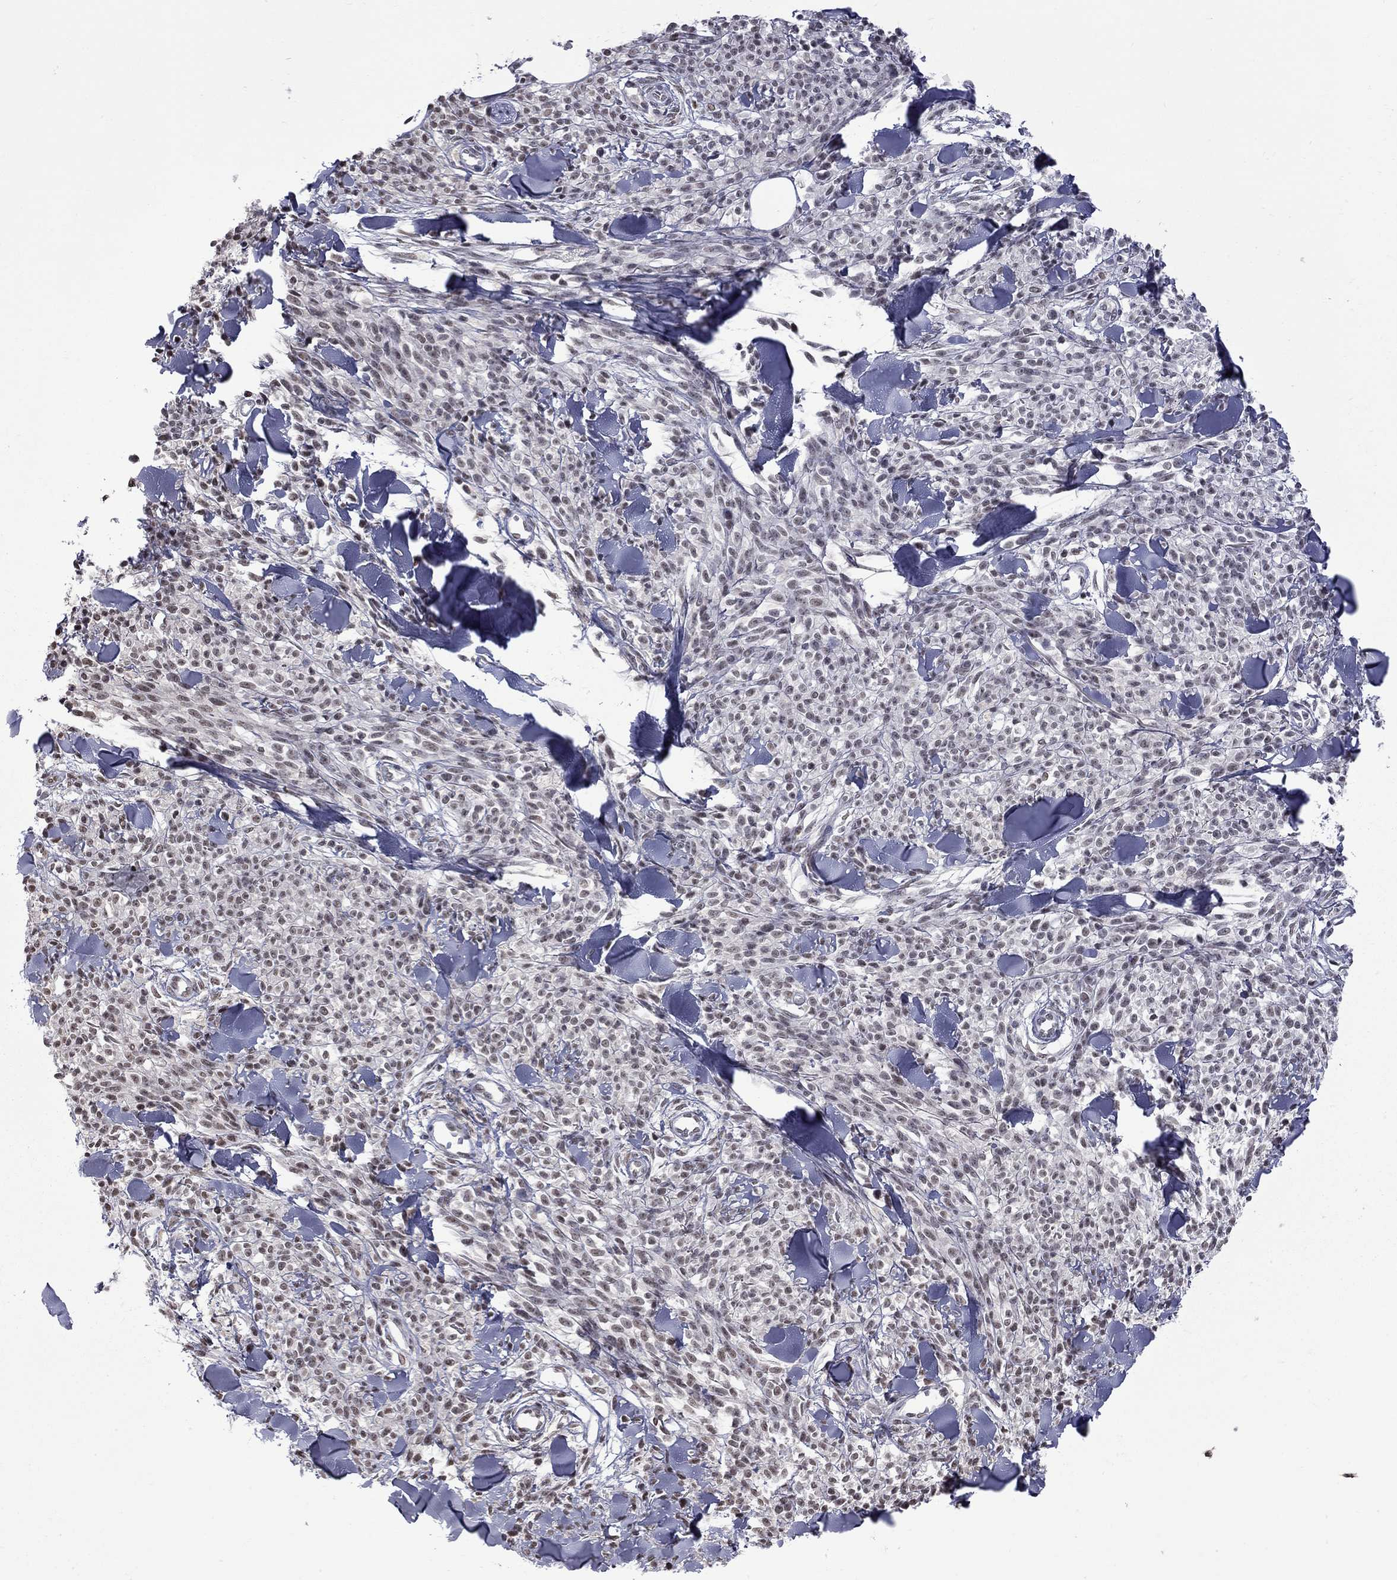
{"staining": {"intensity": "negative", "quantity": "none", "location": "none"}, "tissue": "melanoma", "cell_type": "Tumor cells", "image_type": "cancer", "snomed": [{"axis": "morphology", "description": "Malignant melanoma, NOS"}, {"axis": "topography", "description": "Skin"}, {"axis": "topography", "description": "Skin of trunk"}], "caption": "There is no significant expression in tumor cells of melanoma. (DAB immunohistochemistry (IHC) visualized using brightfield microscopy, high magnification).", "gene": "RFWD3", "patient": {"sex": "male", "age": 74}}